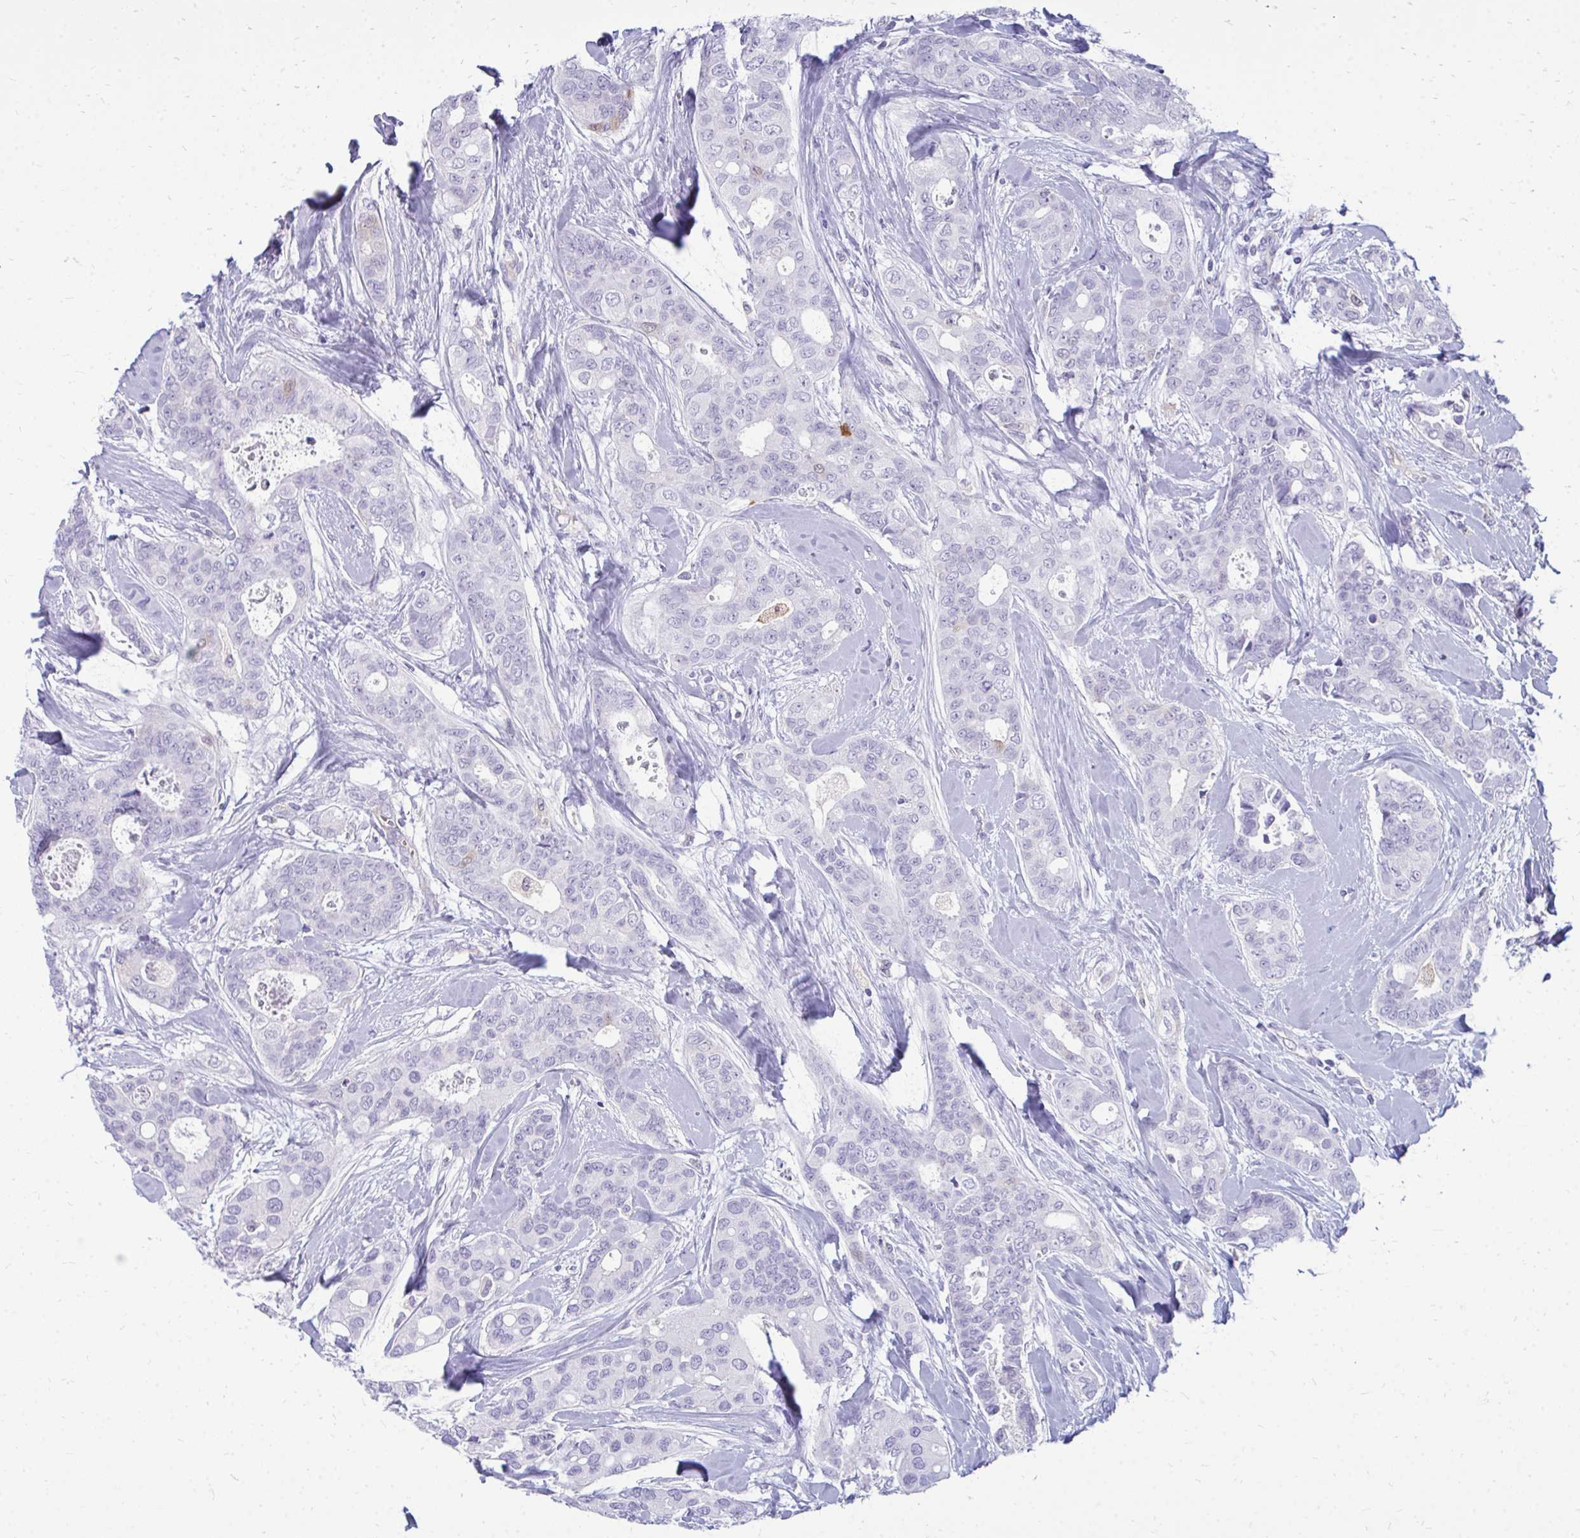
{"staining": {"intensity": "negative", "quantity": "none", "location": "none"}, "tissue": "breast cancer", "cell_type": "Tumor cells", "image_type": "cancer", "snomed": [{"axis": "morphology", "description": "Duct carcinoma"}, {"axis": "topography", "description": "Breast"}], "caption": "IHC histopathology image of neoplastic tissue: intraductal carcinoma (breast) stained with DAB exhibits no significant protein staining in tumor cells. Nuclei are stained in blue.", "gene": "FABP3", "patient": {"sex": "female", "age": 45}}